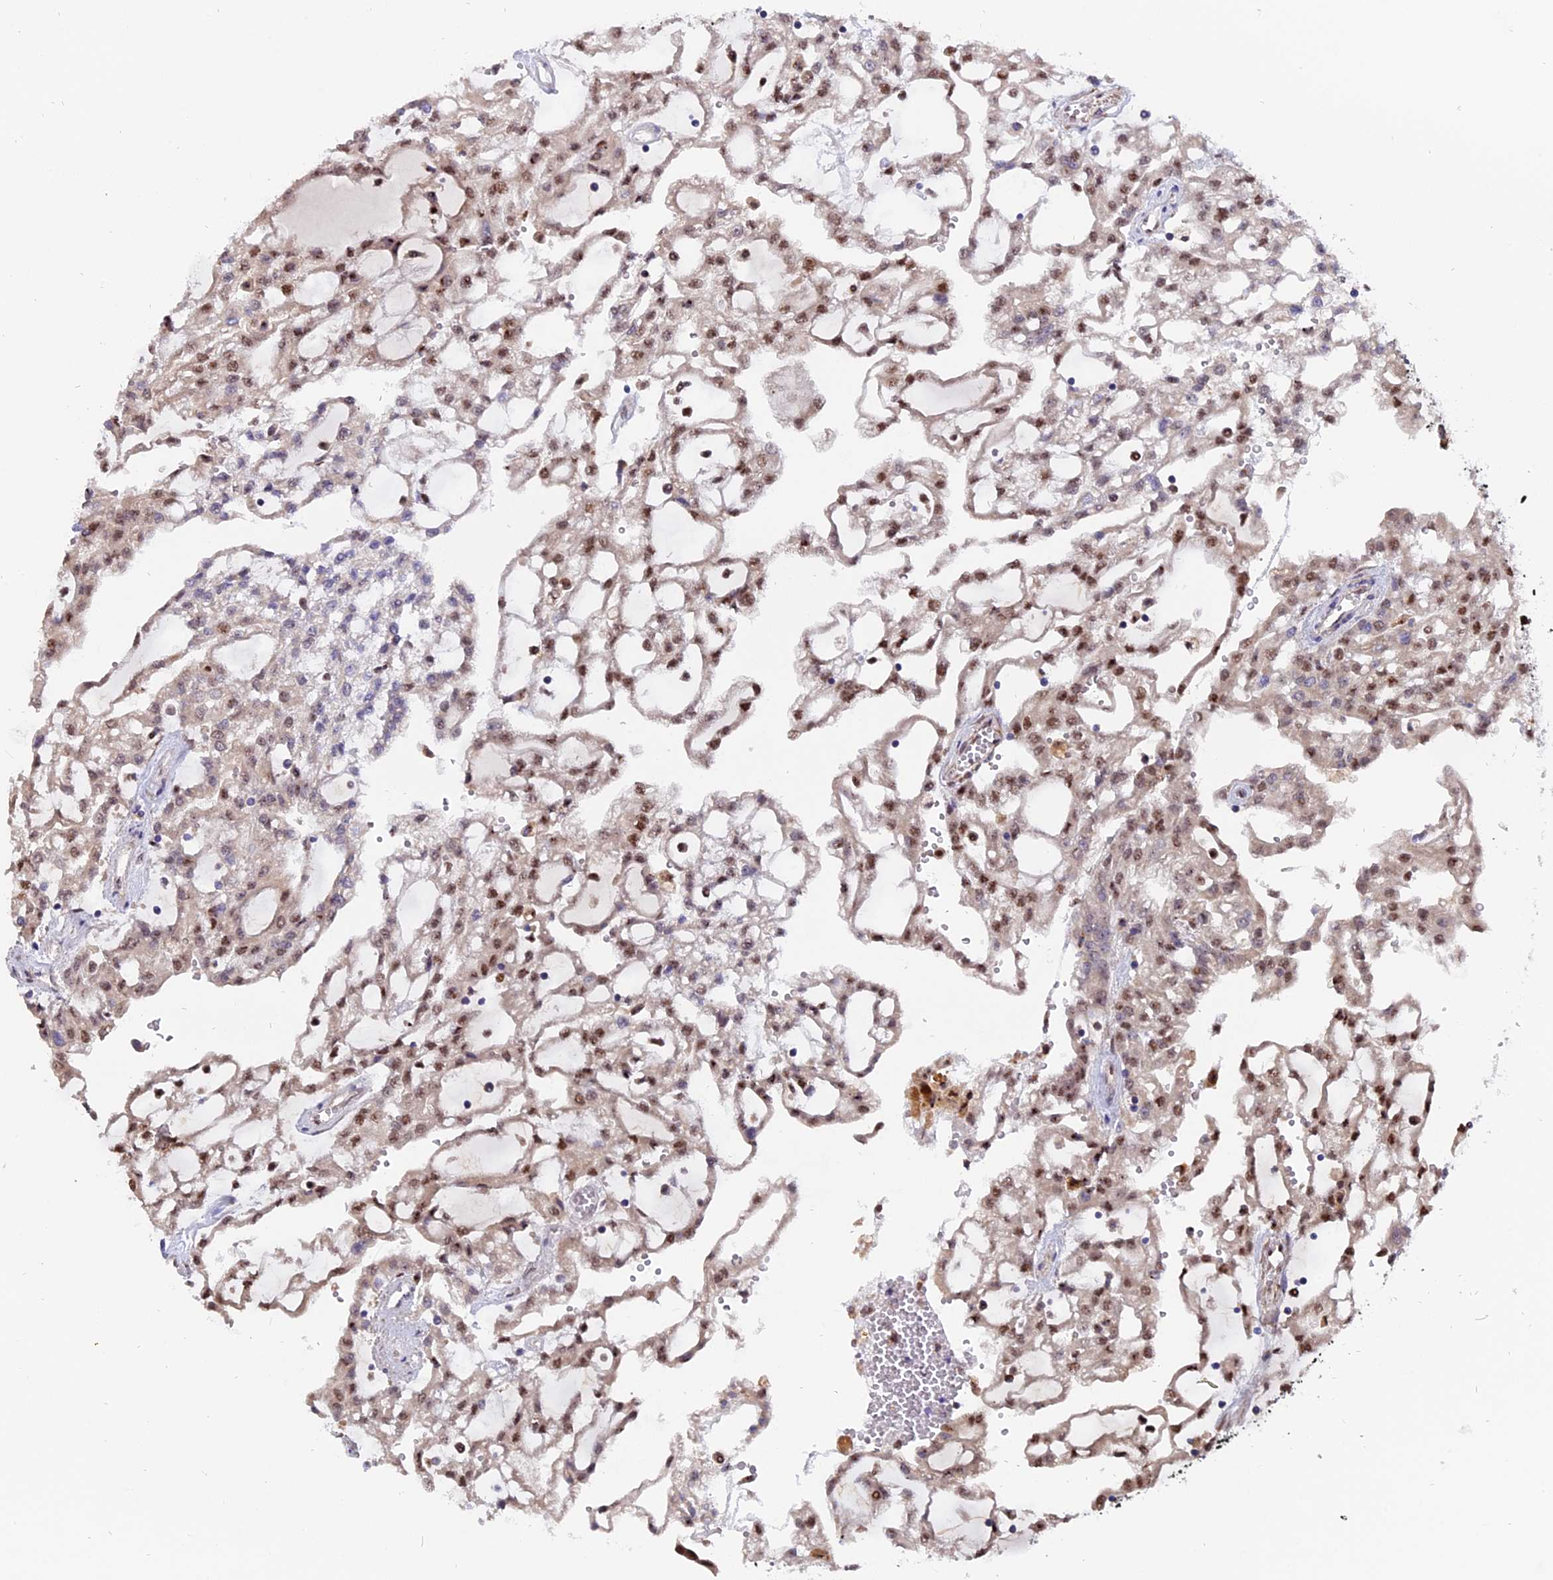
{"staining": {"intensity": "moderate", "quantity": "25%-75%", "location": "nuclear"}, "tissue": "renal cancer", "cell_type": "Tumor cells", "image_type": "cancer", "snomed": [{"axis": "morphology", "description": "Adenocarcinoma, NOS"}, {"axis": "topography", "description": "Kidney"}], "caption": "A photomicrograph of adenocarcinoma (renal) stained for a protein reveals moderate nuclear brown staining in tumor cells.", "gene": "FAM118B", "patient": {"sex": "male", "age": 63}}